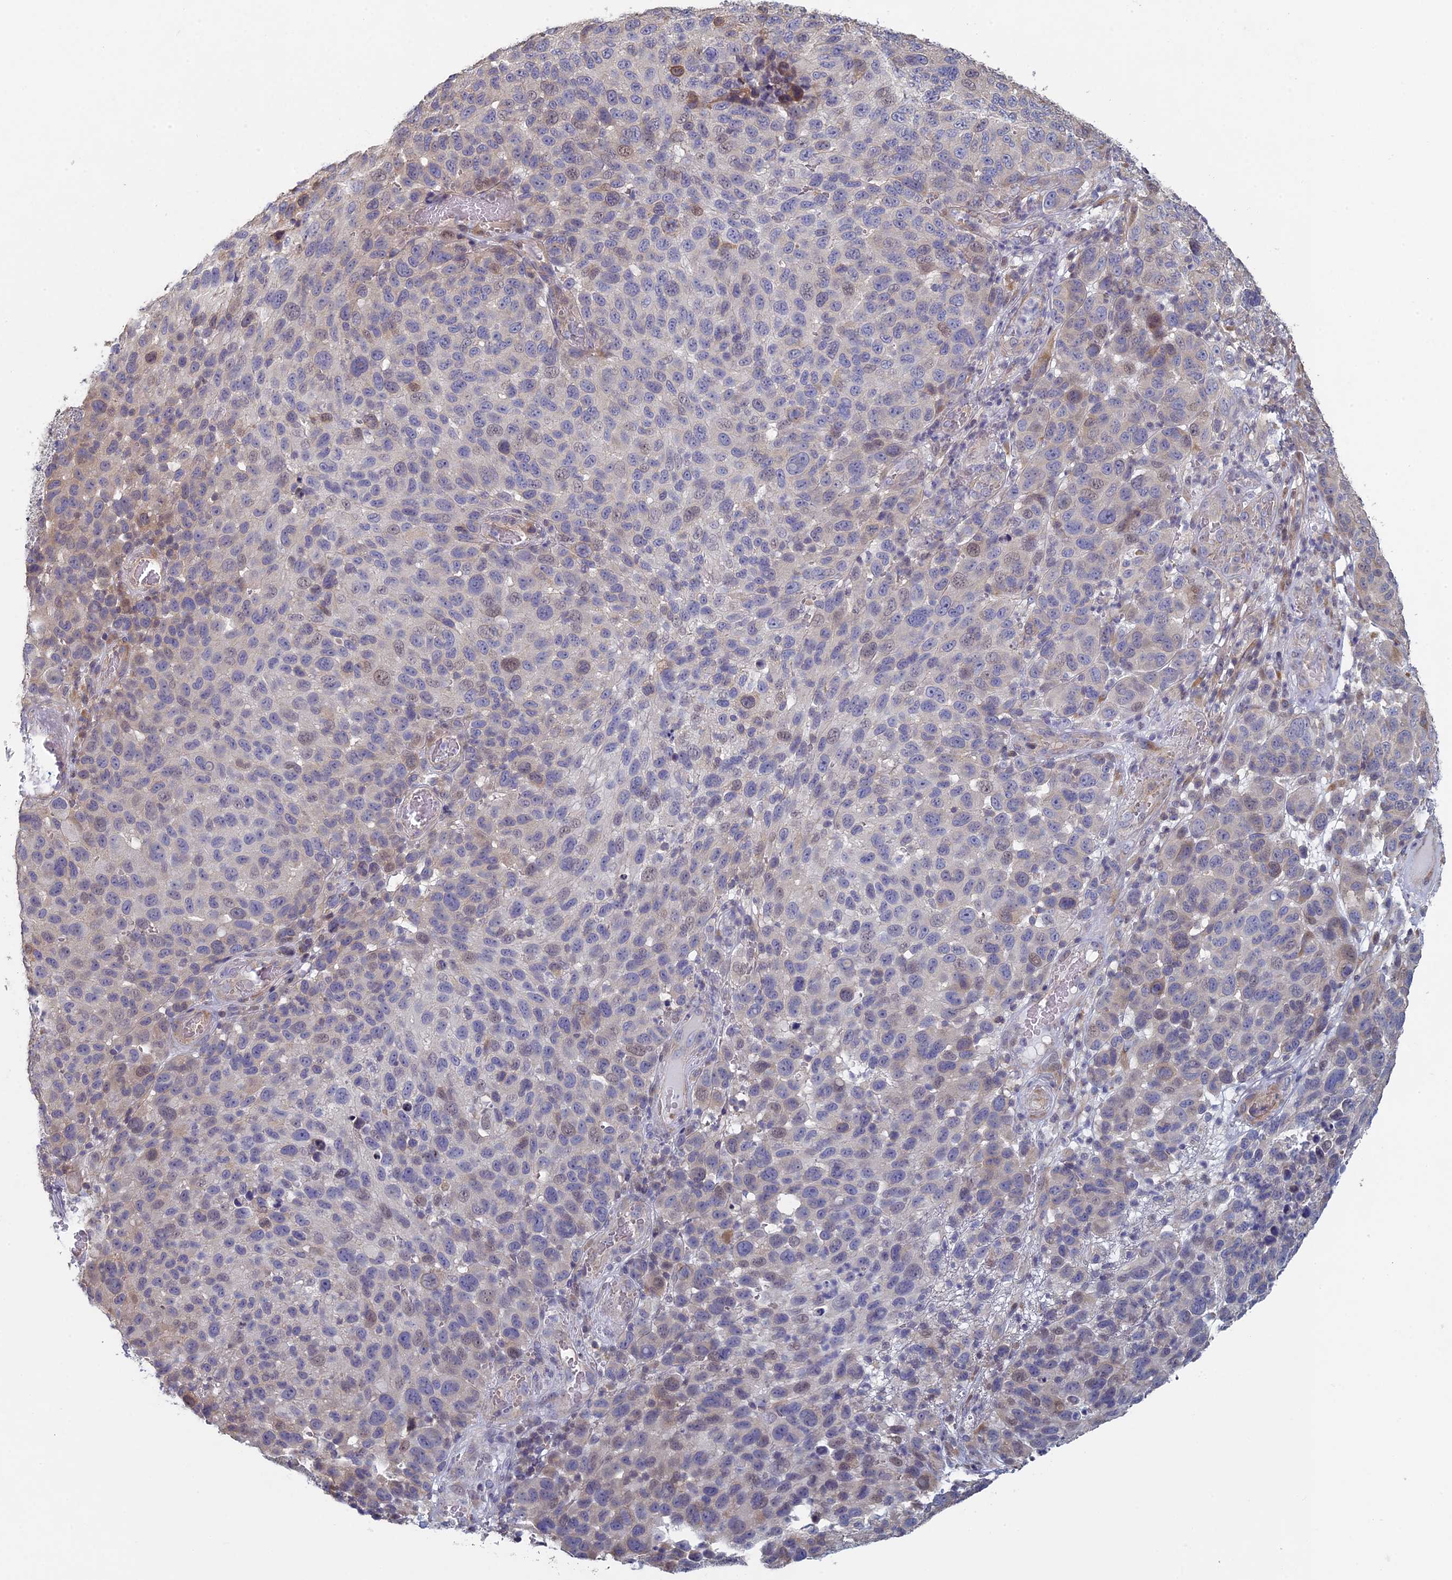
{"staining": {"intensity": "weak", "quantity": "<25%", "location": "nuclear"}, "tissue": "melanoma", "cell_type": "Tumor cells", "image_type": "cancer", "snomed": [{"axis": "morphology", "description": "Malignant melanoma, NOS"}, {"axis": "topography", "description": "Skin"}], "caption": "Tumor cells show no significant positivity in melanoma.", "gene": "DIXDC1", "patient": {"sex": "male", "age": 49}}